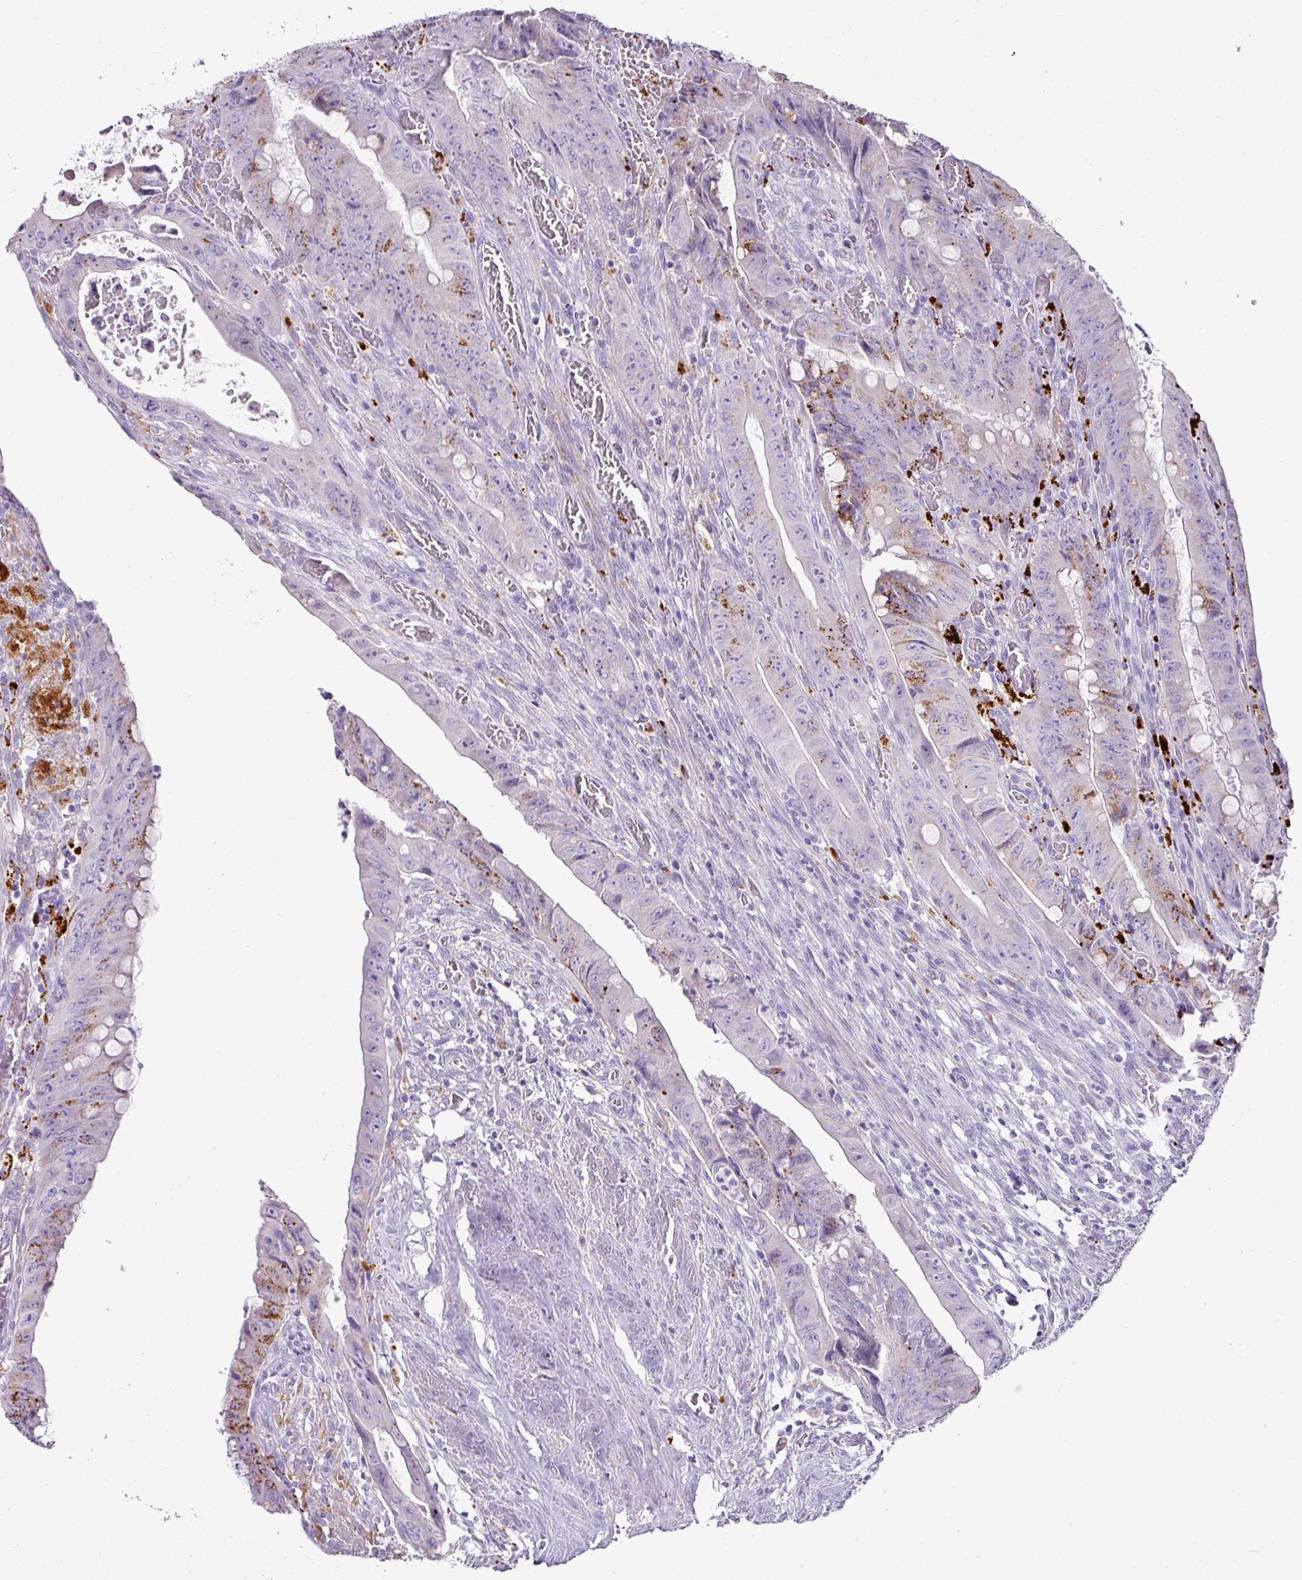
{"staining": {"intensity": "strong", "quantity": "<25%", "location": "cytoplasmic/membranous"}, "tissue": "colorectal cancer", "cell_type": "Tumor cells", "image_type": "cancer", "snomed": [{"axis": "morphology", "description": "Adenocarcinoma, NOS"}, {"axis": "topography", "description": "Rectum"}], "caption": "Immunohistochemistry photomicrograph of neoplastic tissue: human adenocarcinoma (colorectal) stained using immunohistochemistry (IHC) displays medium levels of strong protein expression localized specifically in the cytoplasmic/membranous of tumor cells, appearing as a cytoplasmic/membranous brown color.", "gene": "PGAP4", "patient": {"sex": "male", "age": 78}}